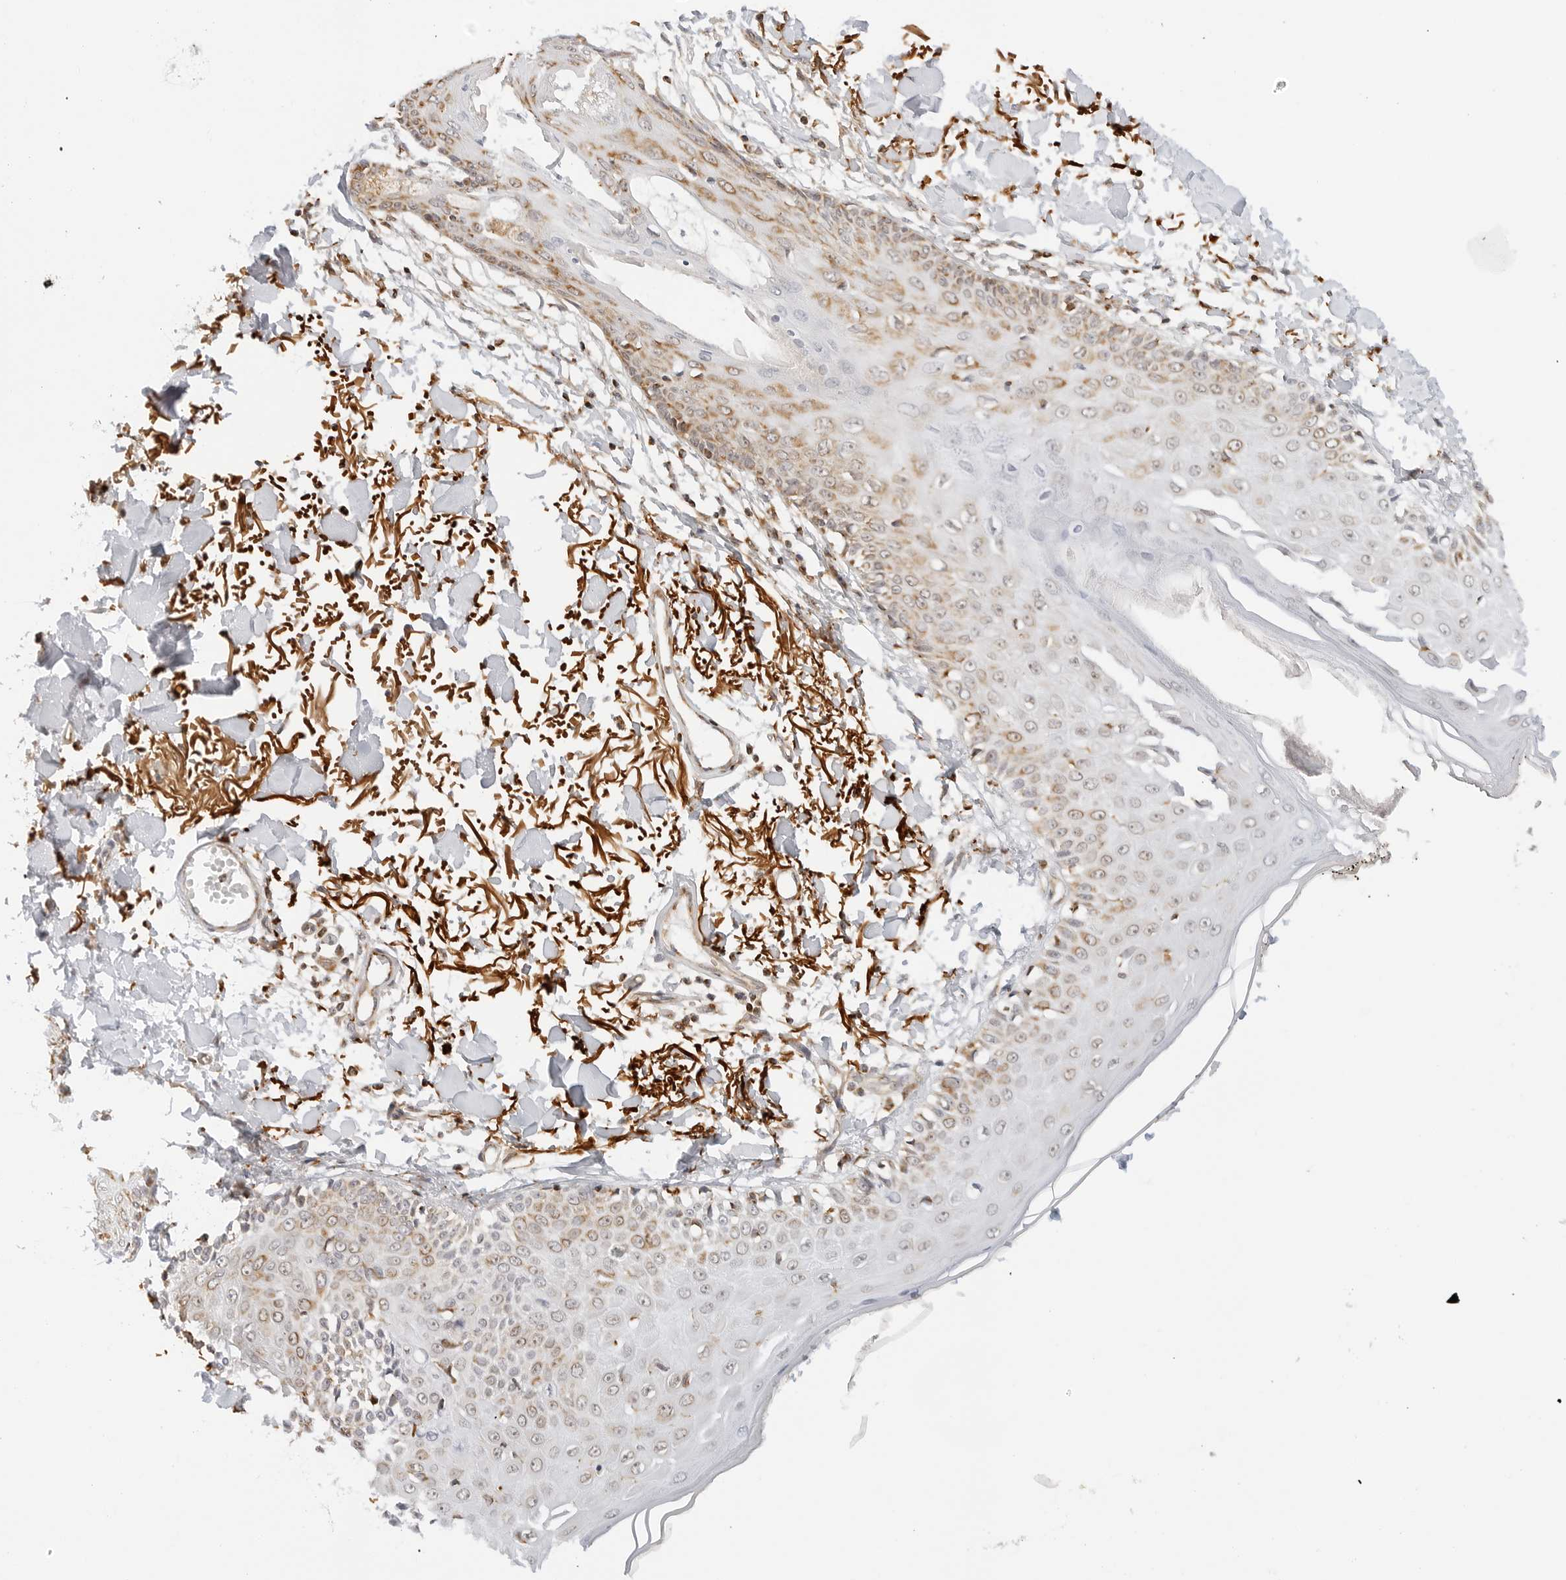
{"staining": {"intensity": "negative", "quantity": "none", "location": "none"}, "tissue": "skin", "cell_type": "Fibroblasts", "image_type": "normal", "snomed": [{"axis": "morphology", "description": "Normal tissue, NOS"}, {"axis": "morphology", "description": "Squamous cell carcinoma, NOS"}, {"axis": "topography", "description": "Skin"}, {"axis": "topography", "description": "Peripheral nerve tissue"}], "caption": "Immunohistochemistry of benign skin displays no positivity in fibroblasts. Nuclei are stained in blue.", "gene": "GORAB", "patient": {"sex": "male", "age": 83}}